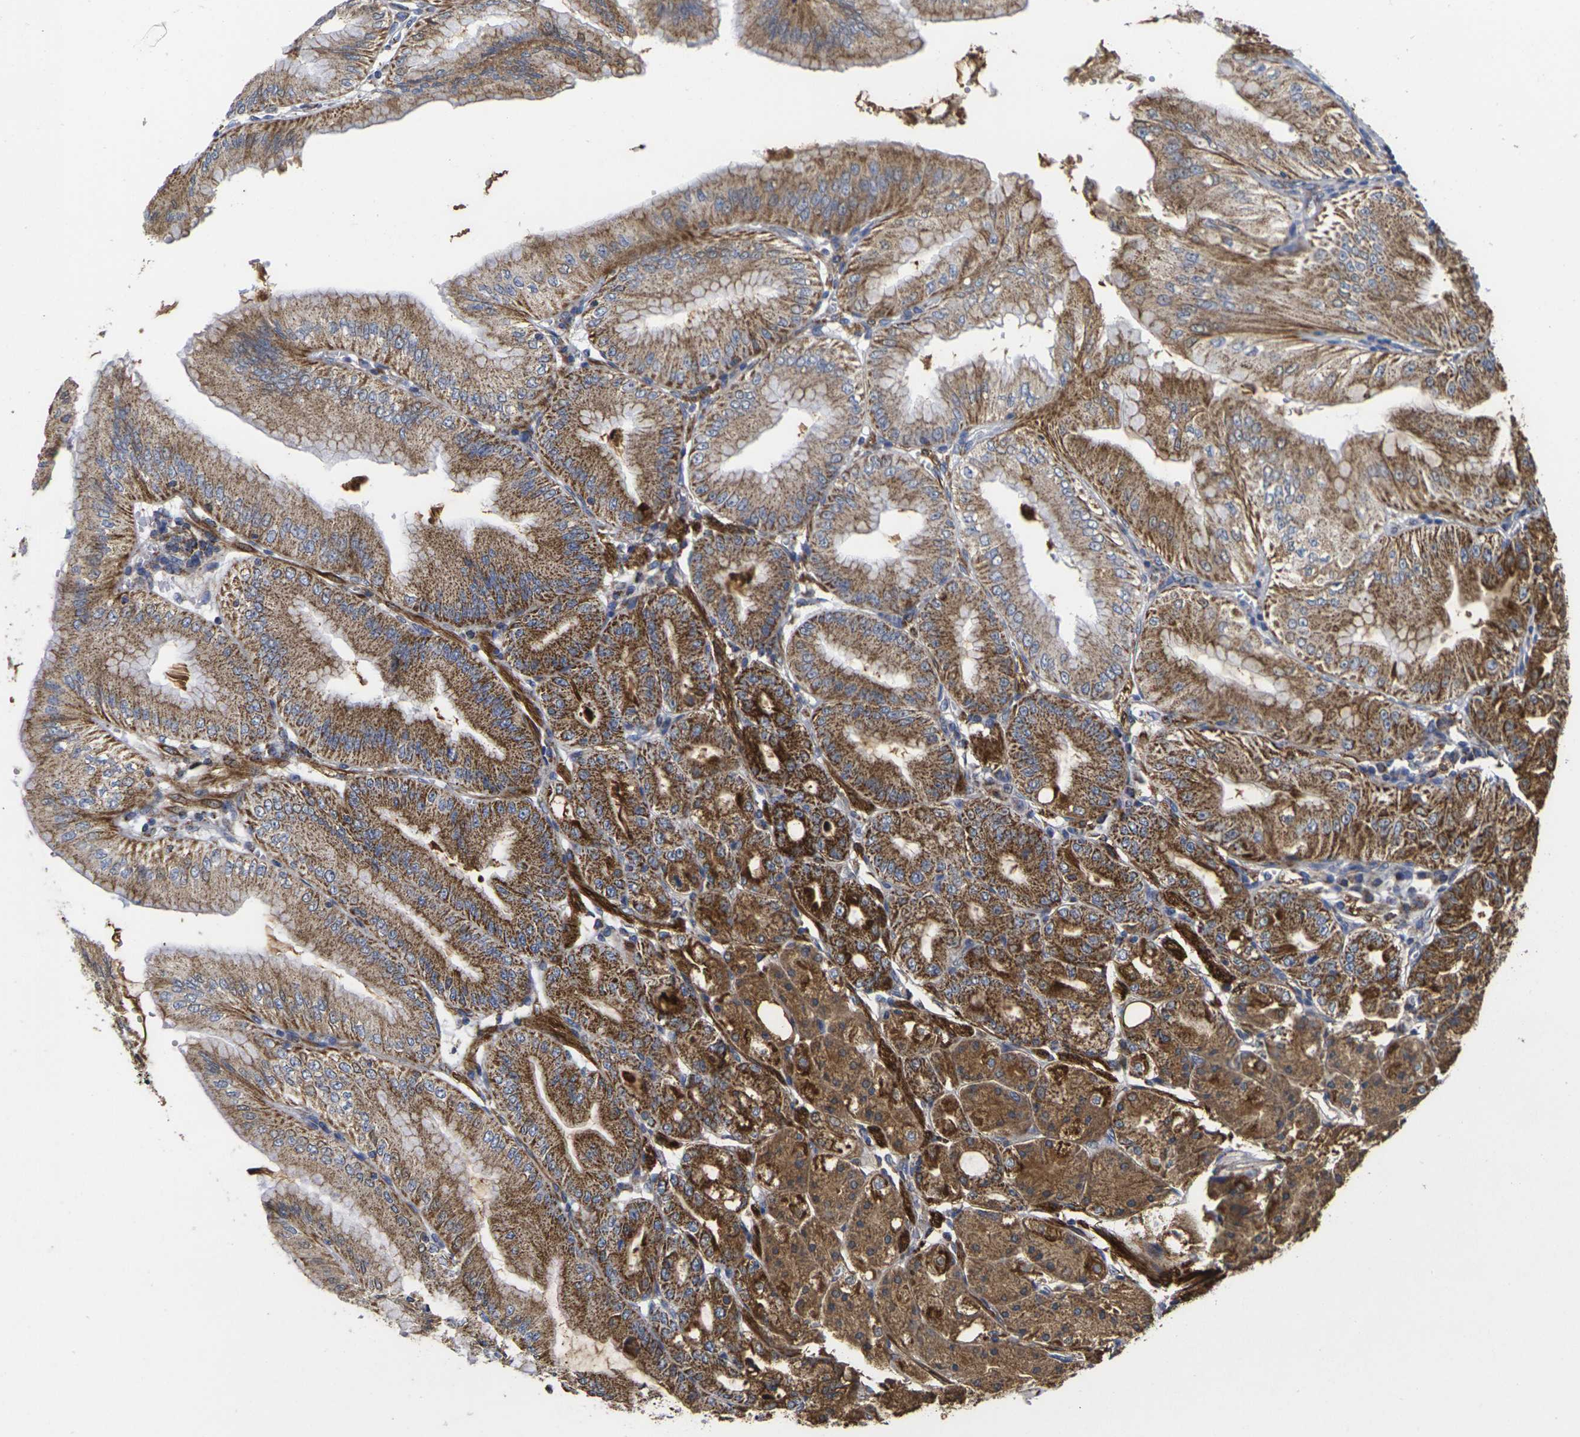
{"staining": {"intensity": "moderate", "quantity": ">75%", "location": "cytoplasmic/membranous"}, "tissue": "stomach", "cell_type": "Glandular cells", "image_type": "normal", "snomed": [{"axis": "morphology", "description": "Normal tissue, NOS"}, {"axis": "topography", "description": "Stomach, lower"}], "caption": "Stomach stained with a brown dye displays moderate cytoplasmic/membranous positive positivity in about >75% of glandular cells.", "gene": "P2RY11", "patient": {"sex": "male", "age": 71}}